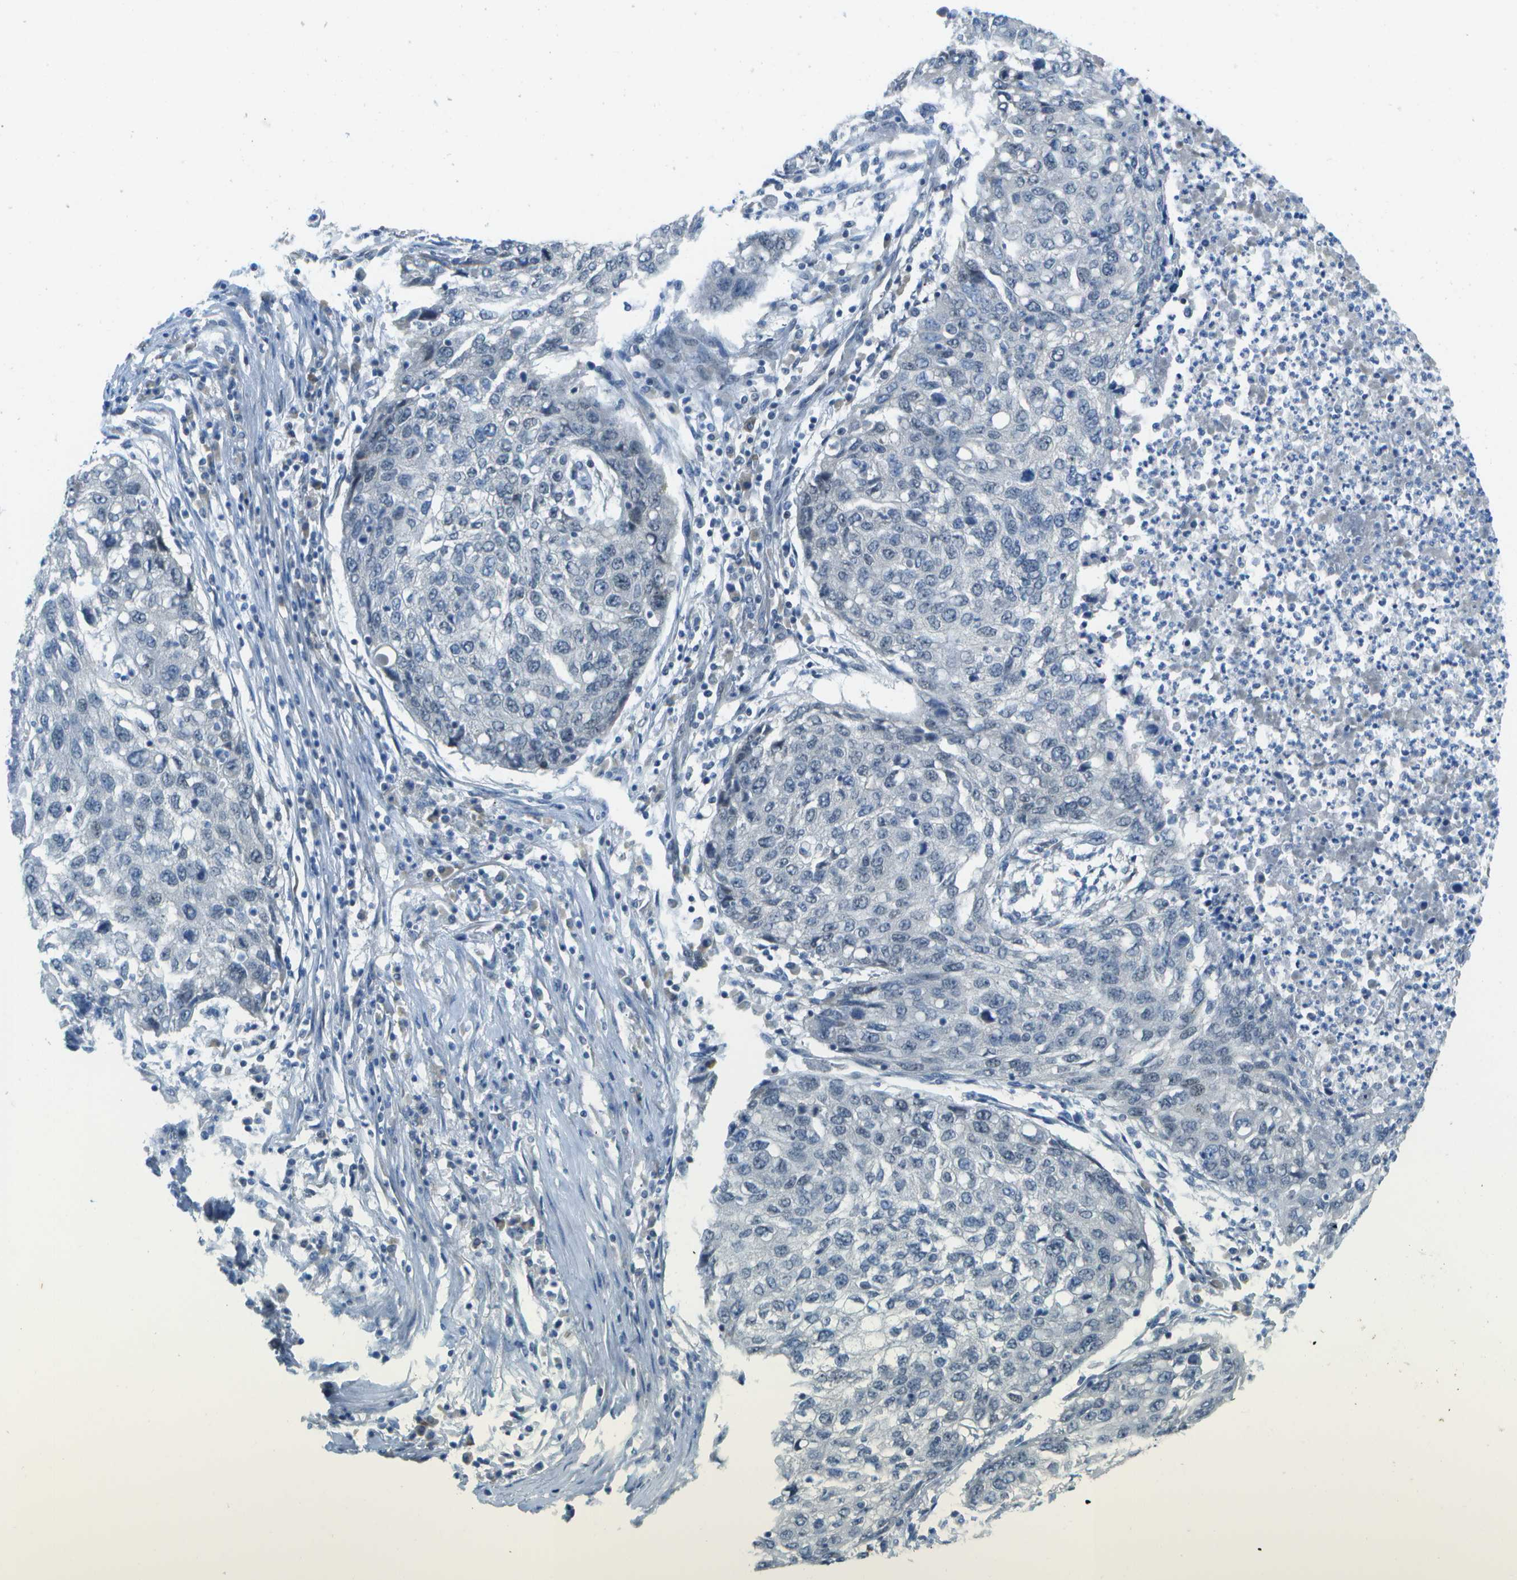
{"staining": {"intensity": "negative", "quantity": "none", "location": "none"}, "tissue": "lung cancer", "cell_type": "Tumor cells", "image_type": "cancer", "snomed": [{"axis": "morphology", "description": "Squamous cell carcinoma, NOS"}, {"axis": "topography", "description": "Lung"}], "caption": "A photomicrograph of lung cancer (squamous cell carcinoma) stained for a protein displays no brown staining in tumor cells. Brightfield microscopy of immunohistochemistry stained with DAB (3,3'-diaminobenzidine) (brown) and hematoxylin (blue), captured at high magnification.", "gene": "ARID1B", "patient": {"sex": "female", "age": 63}}